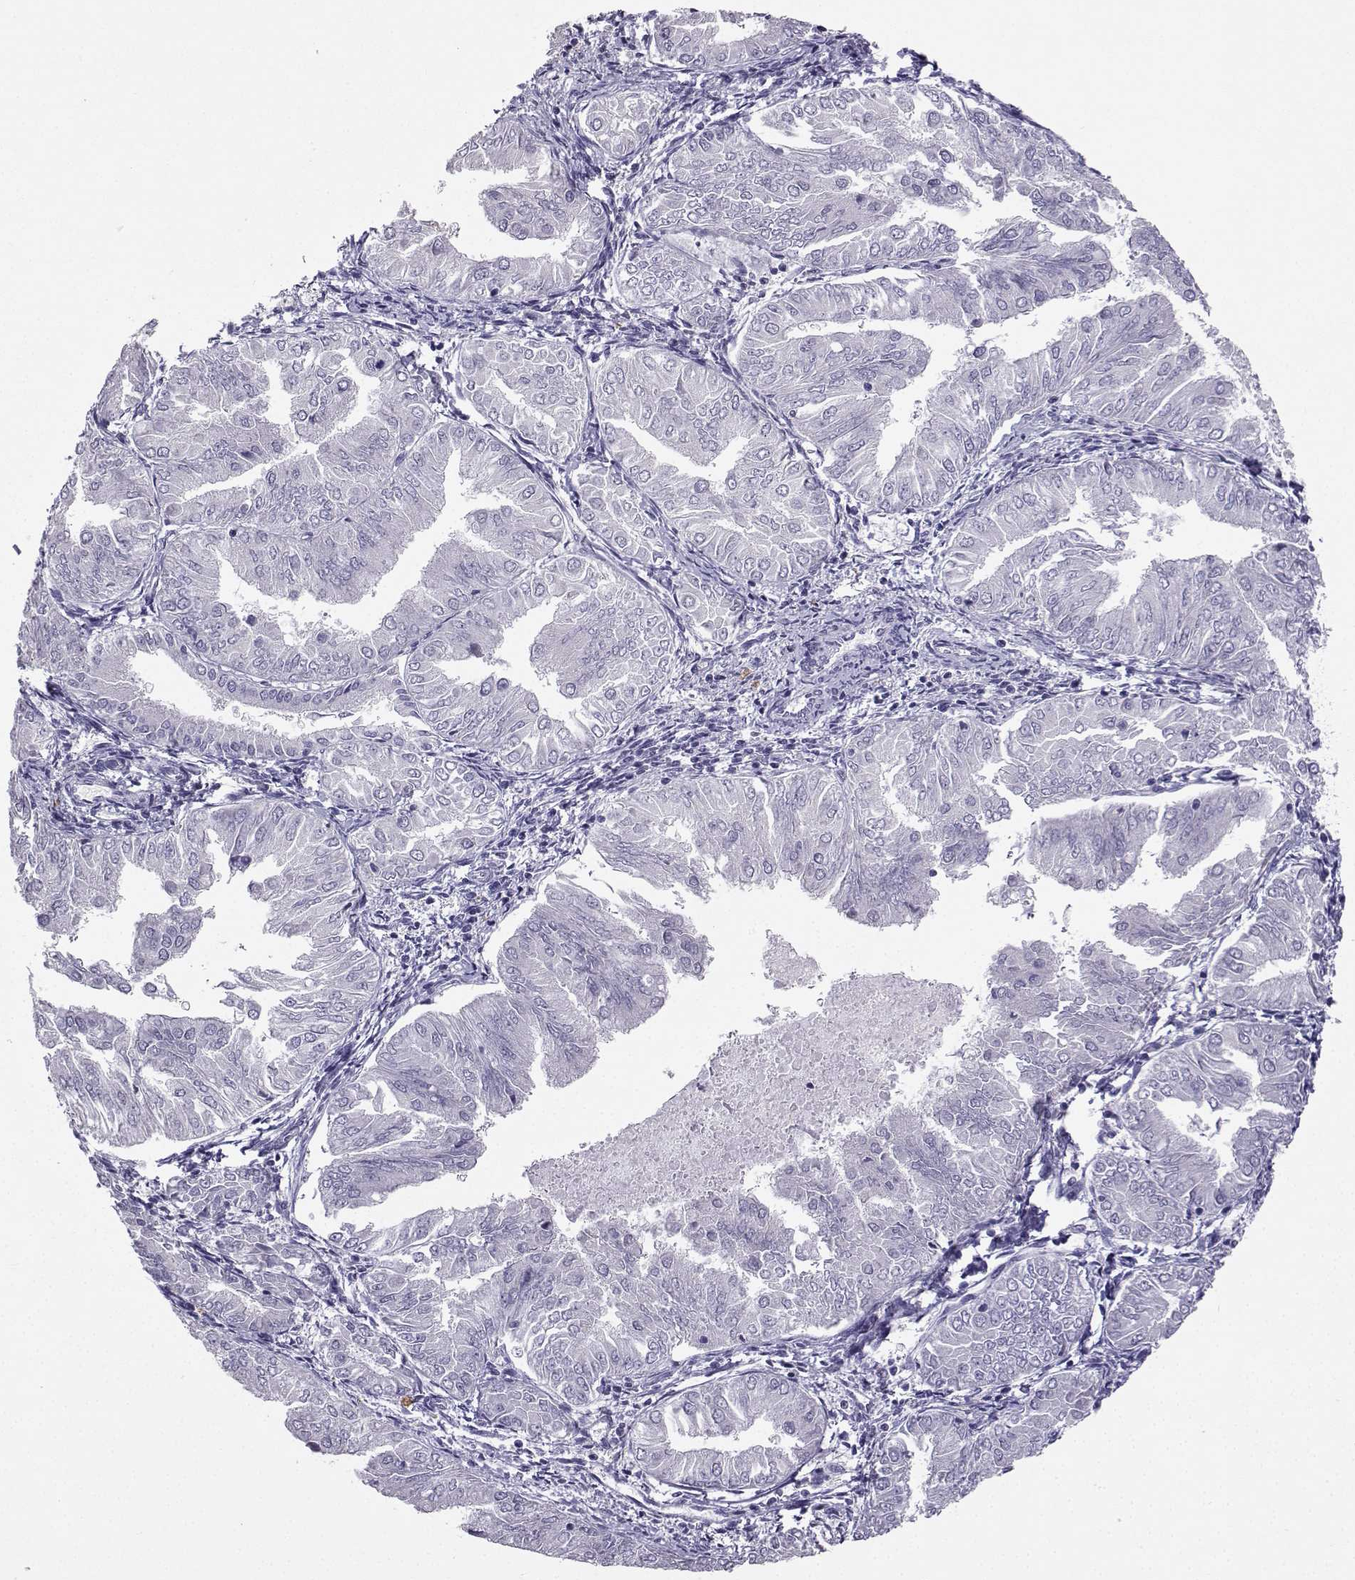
{"staining": {"intensity": "negative", "quantity": "none", "location": "none"}, "tissue": "endometrial cancer", "cell_type": "Tumor cells", "image_type": "cancer", "snomed": [{"axis": "morphology", "description": "Adenocarcinoma, NOS"}, {"axis": "topography", "description": "Endometrium"}], "caption": "Endometrial cancer (adenocarcinoma) stained for a protein using immunohistochemistry exhibits no expression tumor cells.", "gene": "TBR1", "patient": {"sex": "female", "age": 53}}